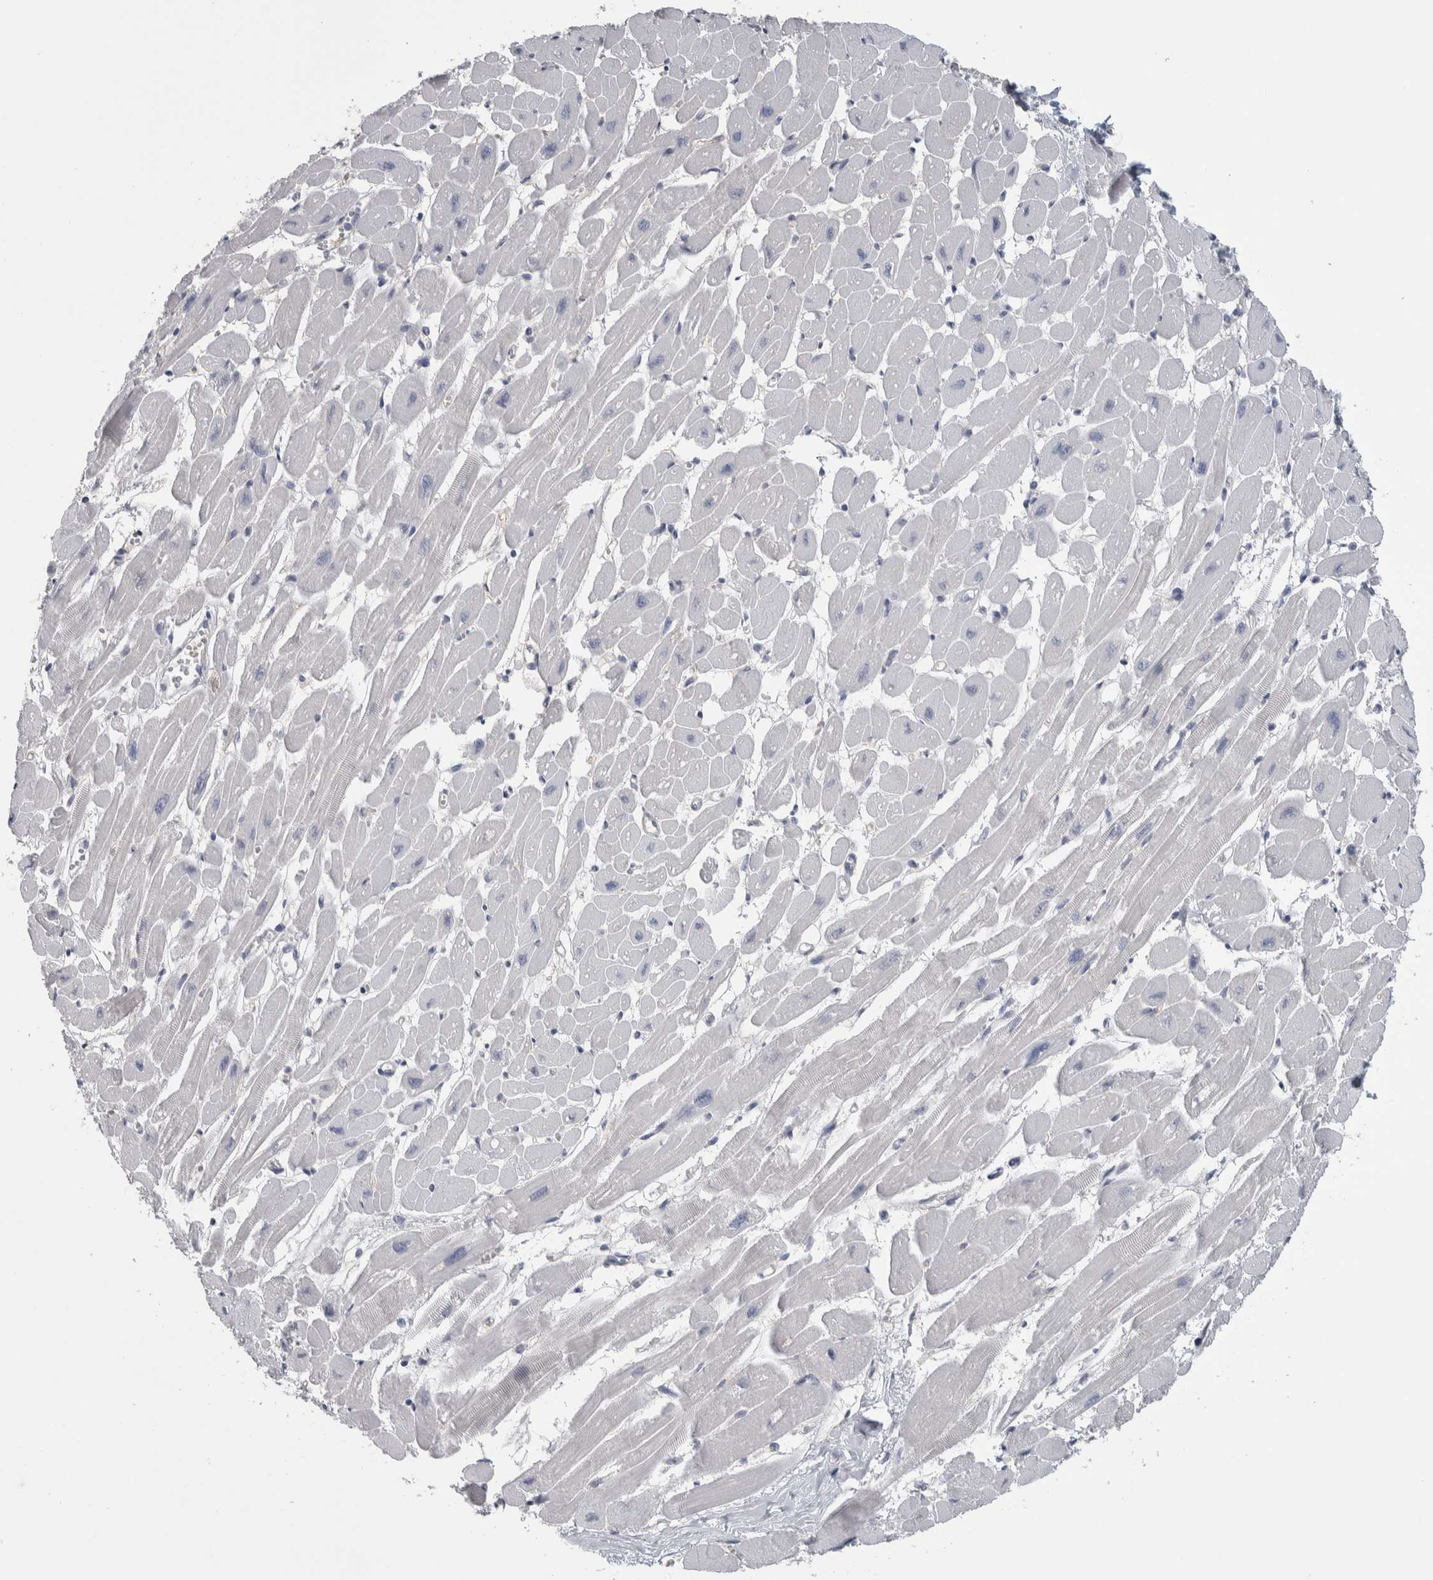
{"staining": {"intensity": "negative", "quantity": "none", "location": "none"}, "tissue": "heart muscle", "cell_type": "Cardiomyocytes", "image_type": "normal", "snomed": [{"axis": "morphology", "description": "Normal tissue, NOS"}, {"axis": "topography", "description": "Heart"}], "caption": "Immunohistochemistry photomicrograph of normal heart muscle: heart muscle stained with DAB exhibits no significant protein staining in cardiomyocytes. (Immunohistochemistry, brightfield microscopy, high magnification).", "gene": "GPHN", "patient": {"sex": "female", "age": 54}}